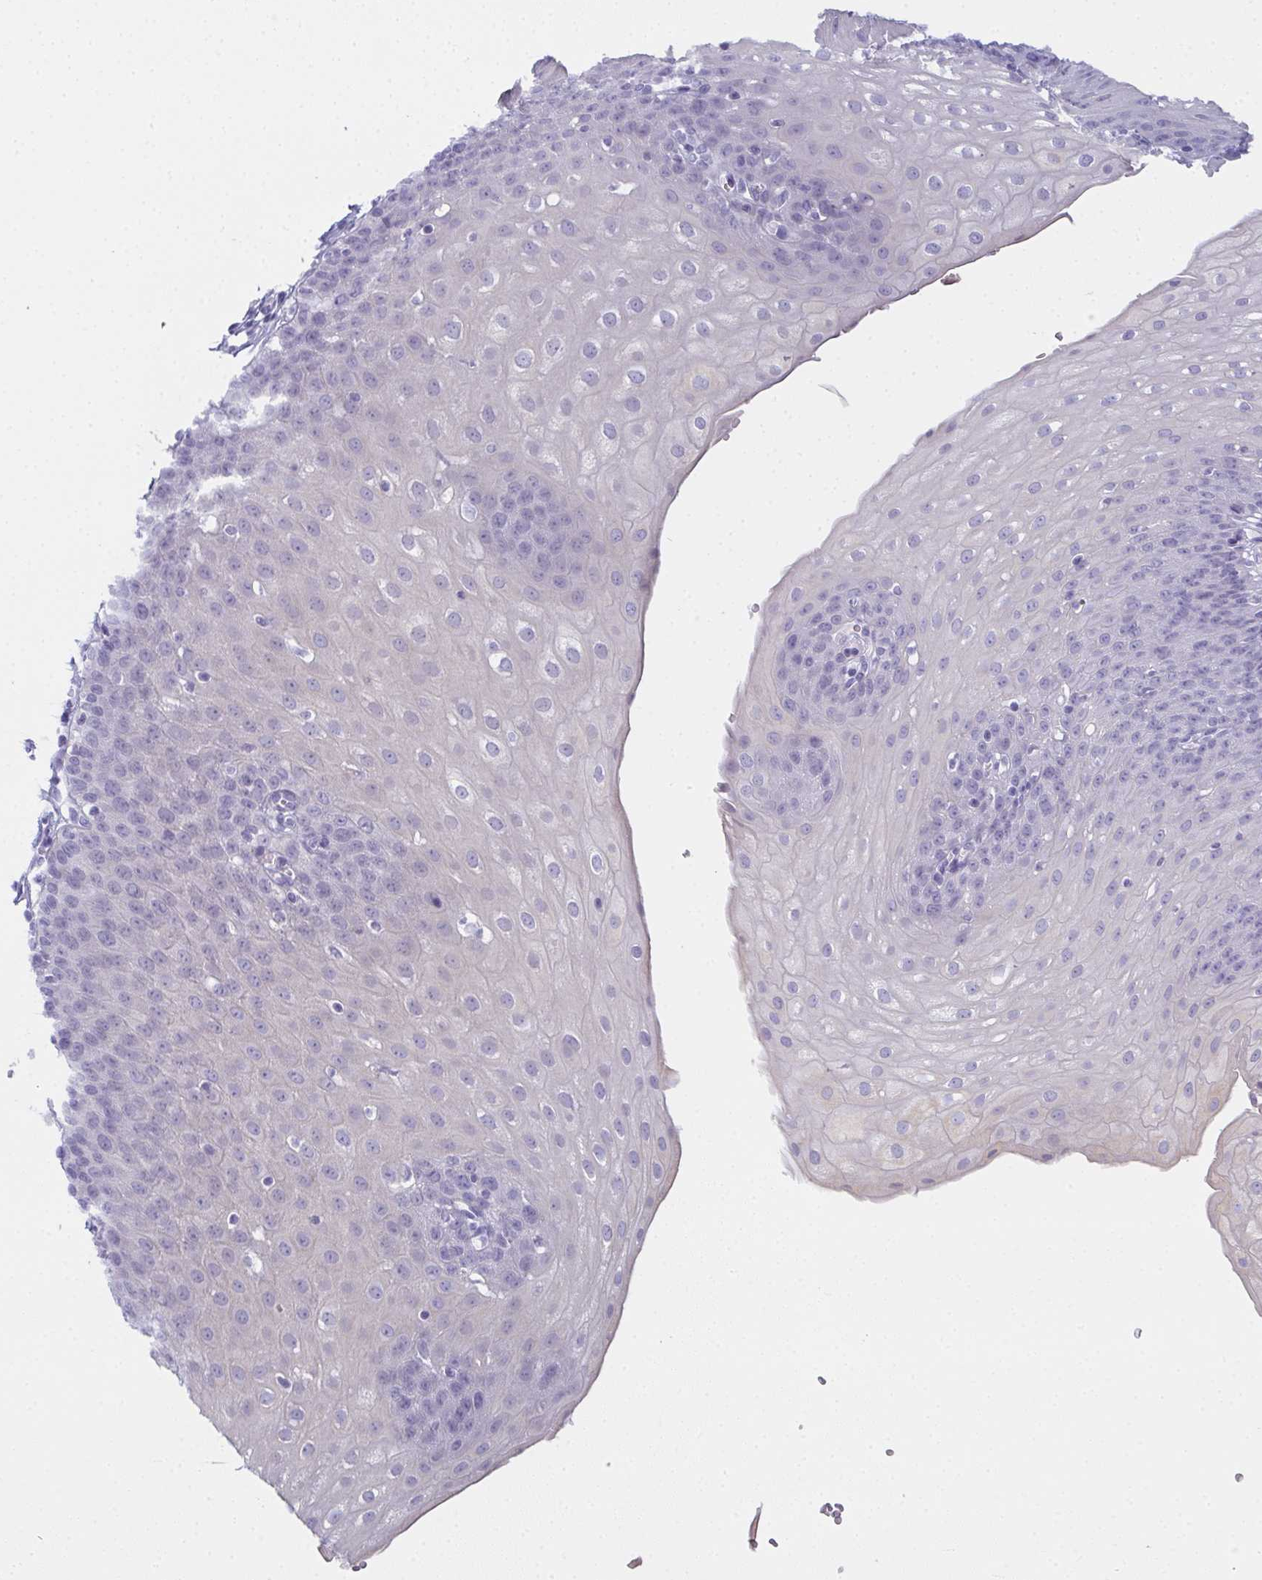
{"staining": {"intensity": "negative", "quantity": "none", "location": "none"}, "tissue": "esophagus", "cell_type": "Squamous epithelial cells", "image_type": "normal", "snomed": [{"axis": "morphology", "description": "Normal tissue, NOS"}, {"axis": "topography", "description": "Esophagus"}], "caption": "Protein analysis of benign esophagus displays no significant staining in squamous epithelial cells. (Immunohistochemistry, brightfield microscopy, high magnification).", "gene": "SLC36A2", "patient": {"sex": "male", "age": 71}}